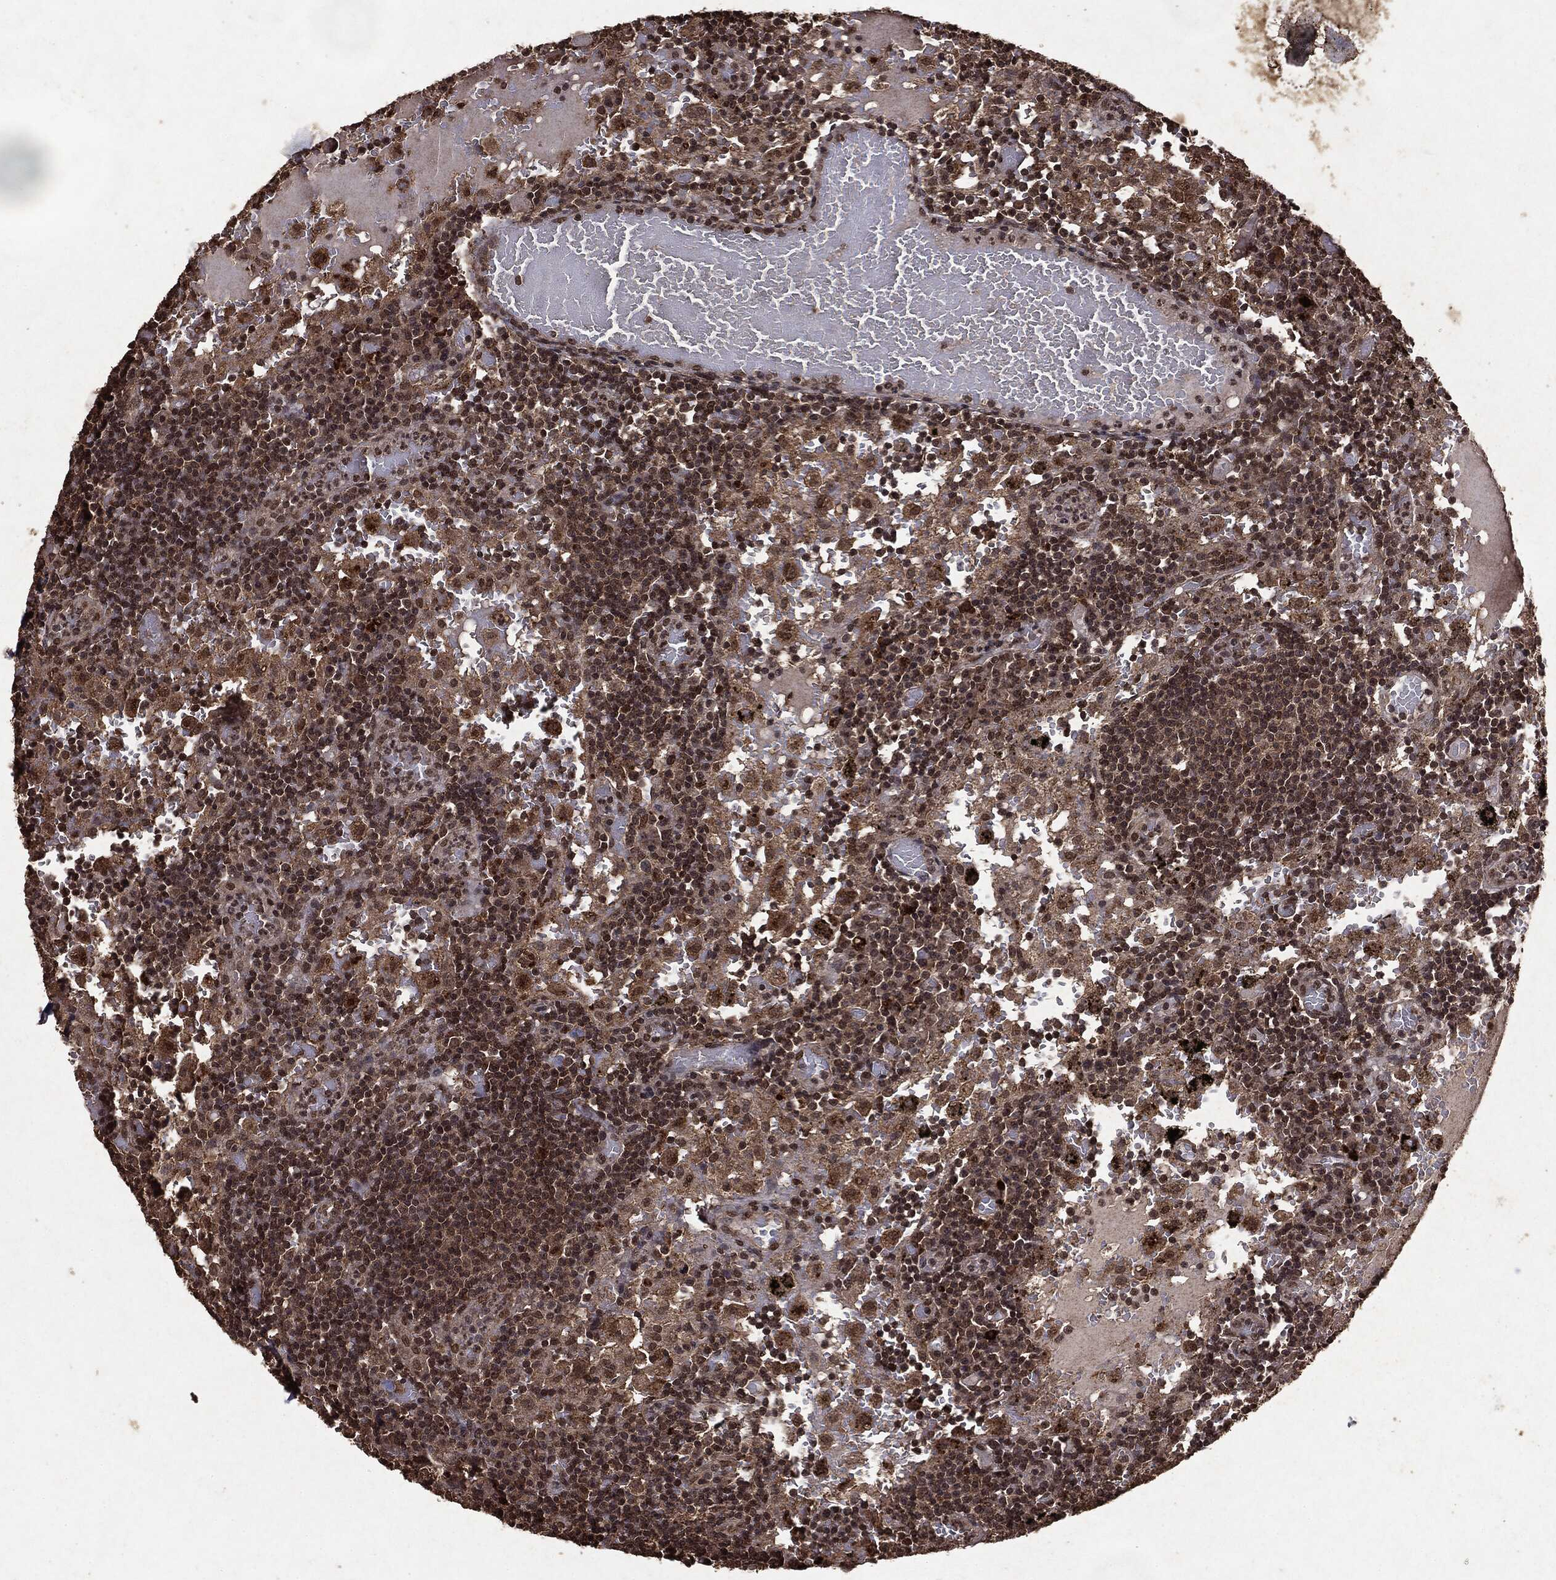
{"staining": {"intensity": "moderate", "quantity": "25%-75%", "location": "cytoplasmic/membranous"}, "tissue": "lymph node", "cell_type": "Non-germinal center cells", "image_type": "normal", "snomed": [{"axis": "morphology", "description": "Normal tissue, NOS"}, {"axis": "topography", "description": "Lymph node"}], "caption": "DAB (3,3'-diaminobenzidine) immunohistochemical staining of benign lymph node reveals moderate cytoplasmic/membranous protein staining in about 25%-75% of non-germinal center cells. (DAB IHC with brightfield microscopy, high magnification).", "gene": "PEBP1", "patient": {"sex": "male", "age": 62}}